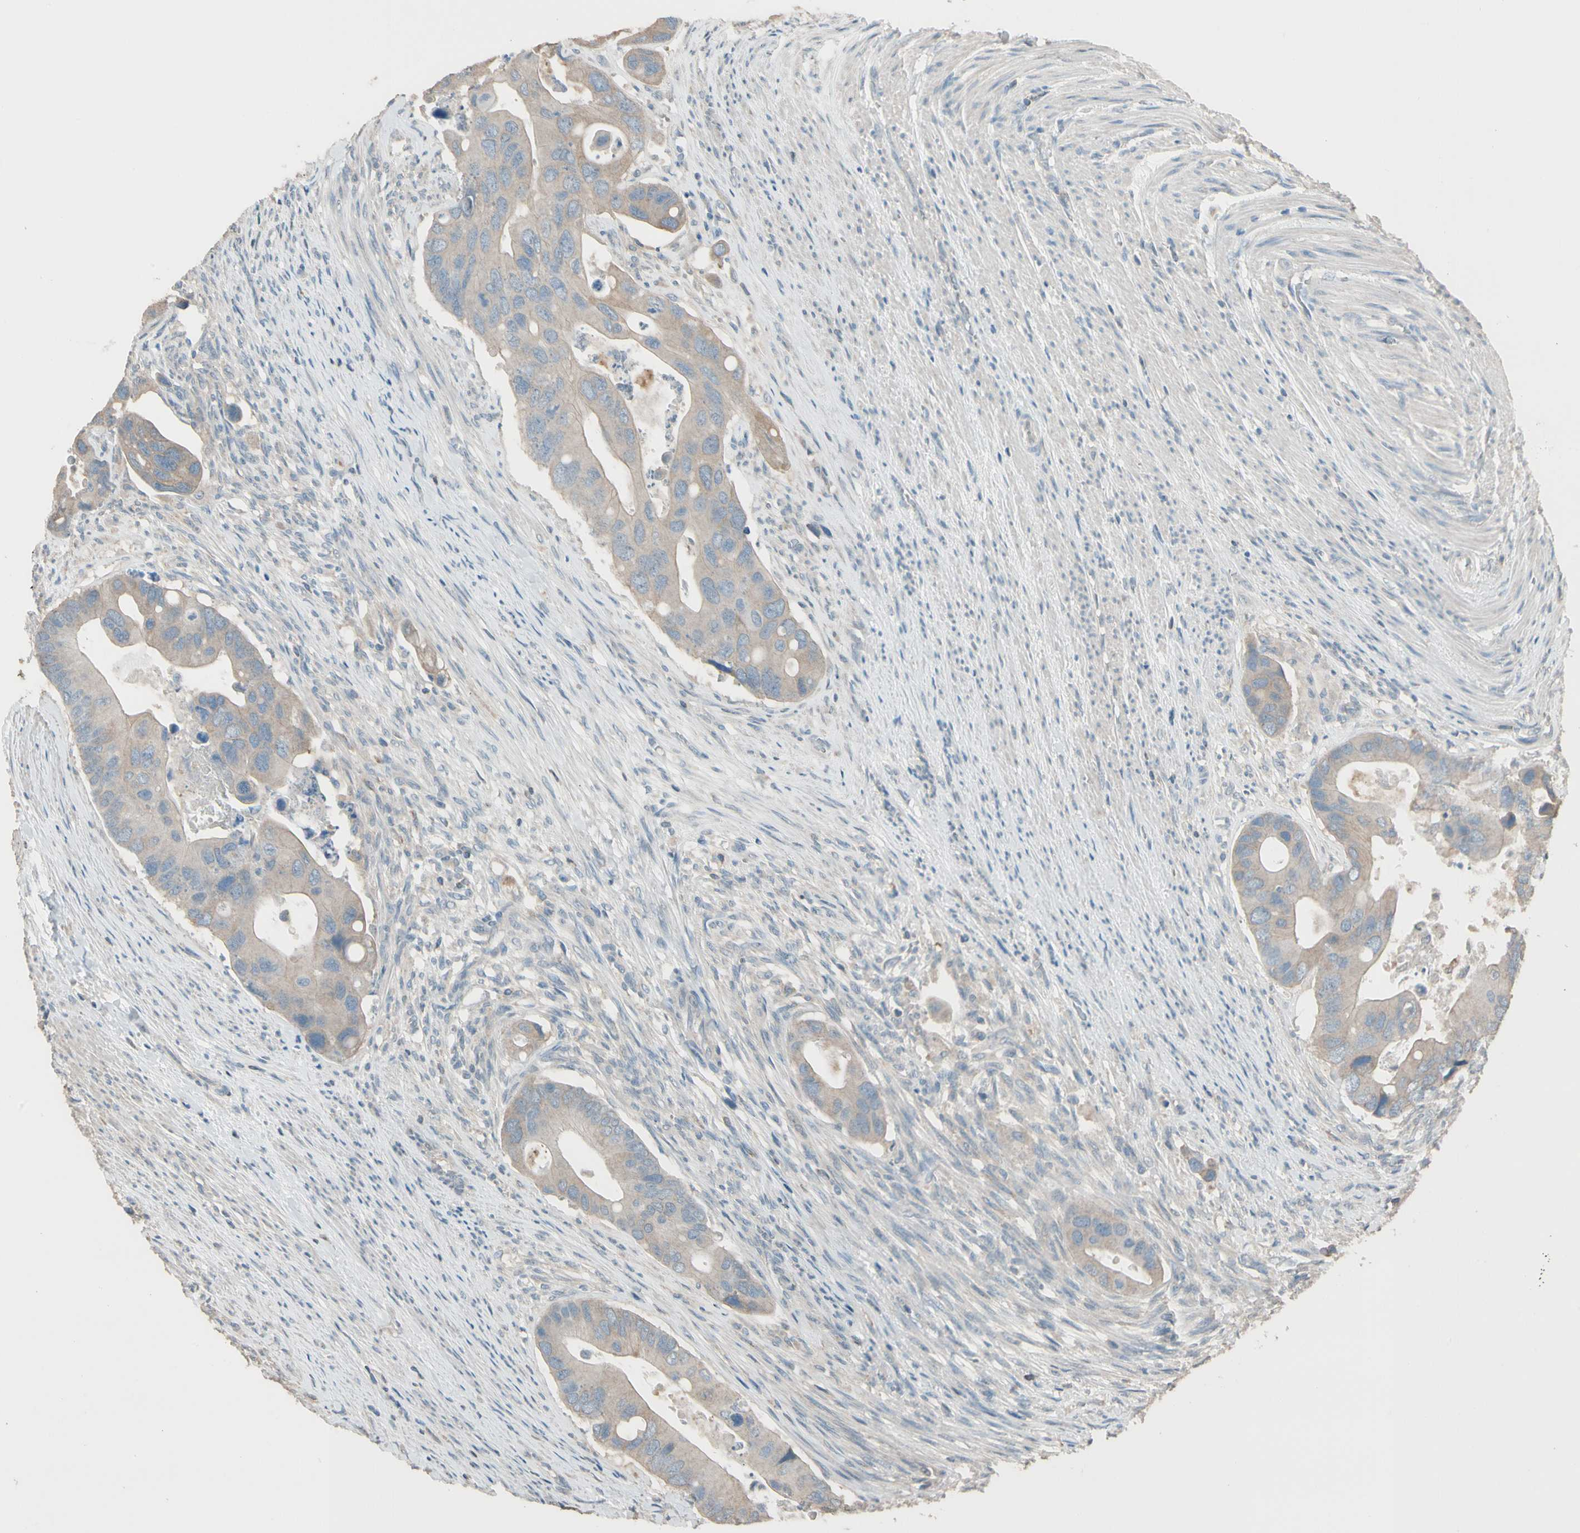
{"staining": {"intensity": "weak", "quantity": ">75%", "location": "cytoplasmic/membranous"}, "tissue": "colorectal cancer", "cell_type": "Tumor cells", "image_type": "cancer", "snomed": [{"axis": "morphology", "description": "Adenocarcinoma, NOS"}, {"axis": "topography", "description": "Rectum"}], "caption": "A histopathology image showing weak cytoplasmic/membranous staining in approximately >75% of tumor cells in colorectal cancer (adenocarcinoma), as visualized by brown immunohistochemical staining.", "gene": "MAP3K7", "patient": {"sex": "female", "age": 57}}